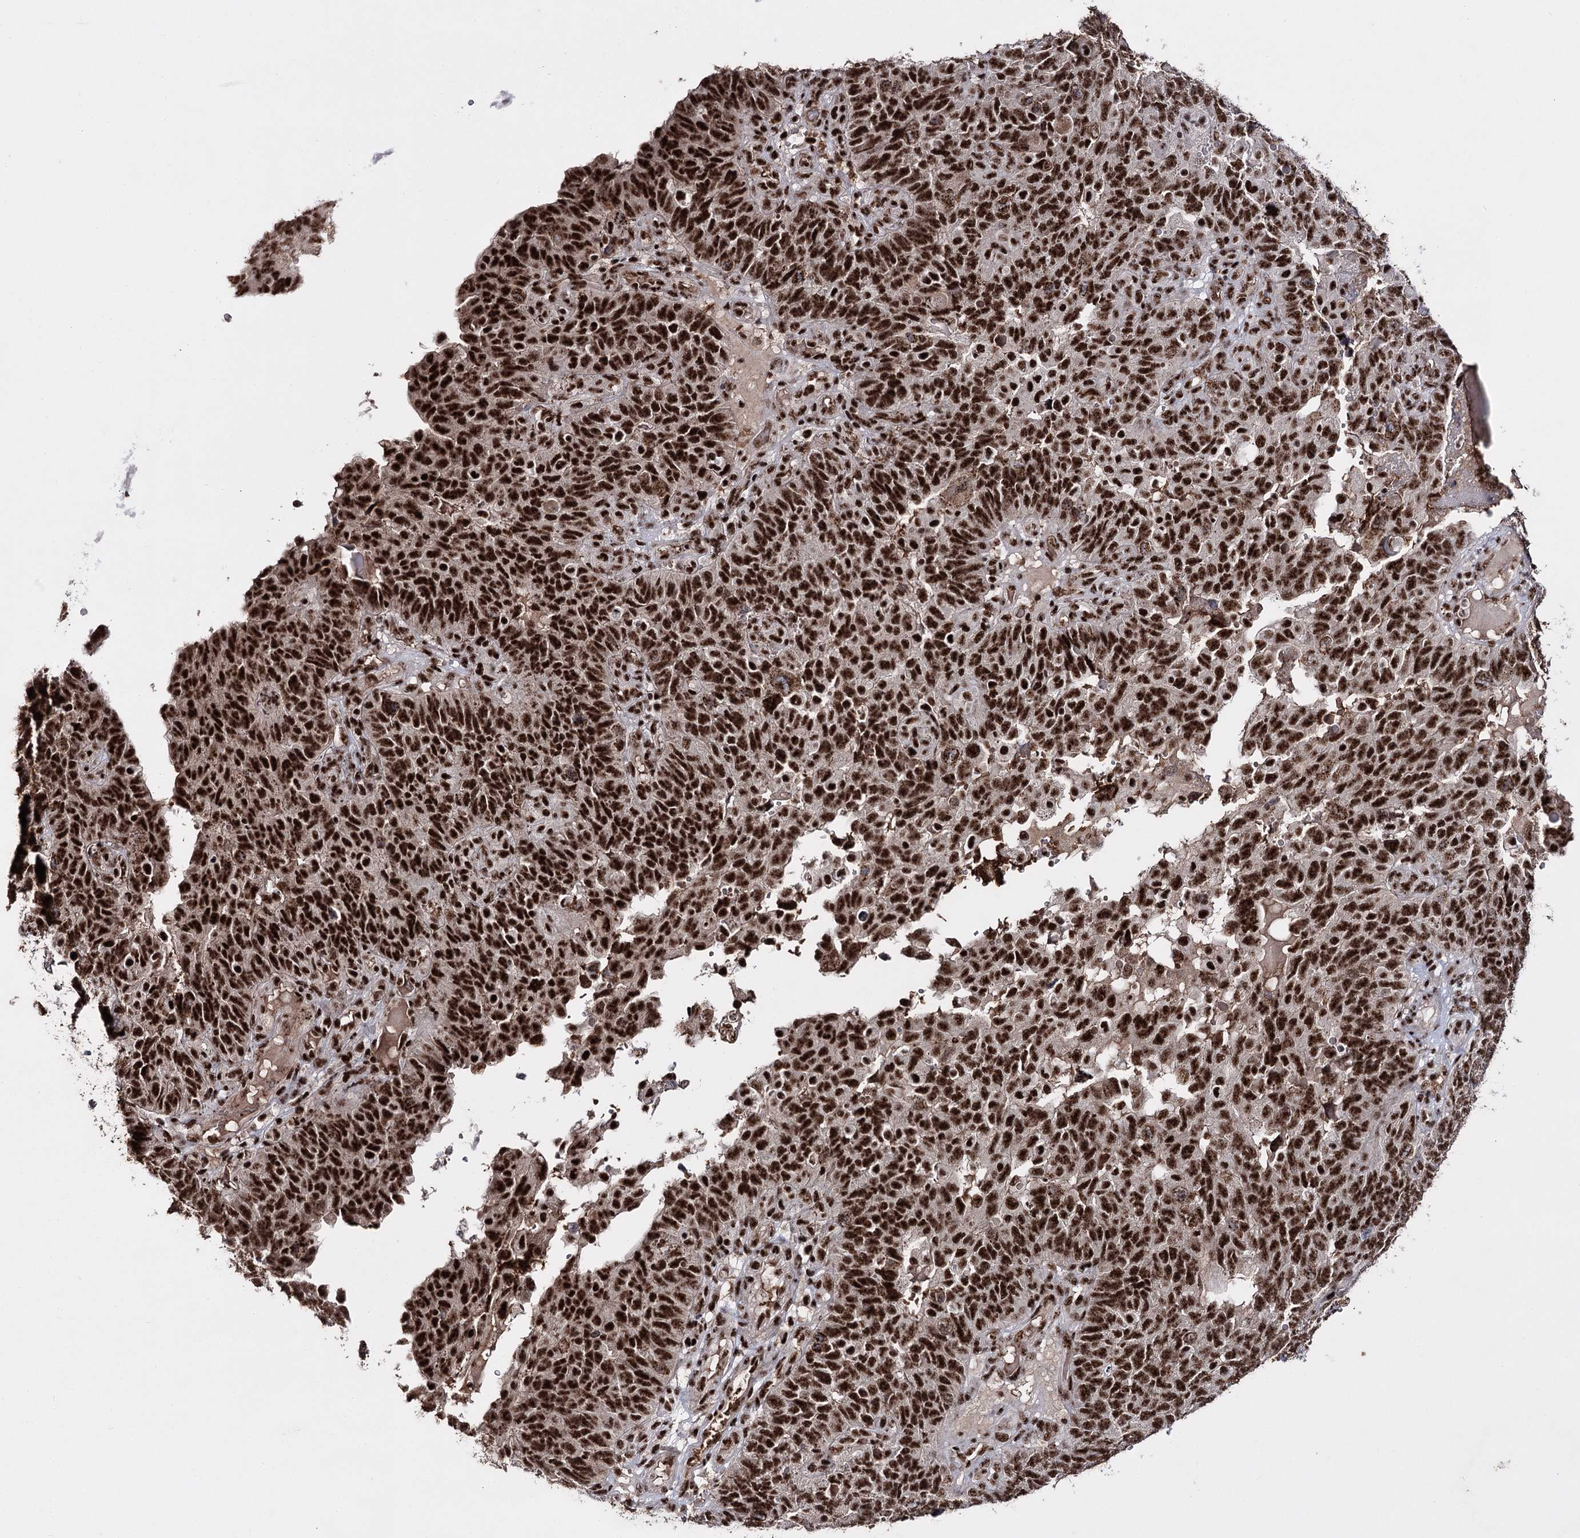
{"staining": {"intensity": "strong", "quantity": ">75%", "location": "nuclear"}, "tissue": "endometrial cancer", "cell_type": "Tumor cells", "image_type": "cancer", "snomed": [{"axis": "morphology", "description": "Adenocarcinoma, NOS"}, {"axis": "topography", "description": "Endometrium"}], "caption": "DAB (3,3'-diaminobenzidine) immunohistochemical staining of endometrial adenocarcinoma demonstrates strong nuclear protein staining in about >75% of tumor cells.", "gene": "PRPF40A", "patient": {"sex": "female", "age": 66}}